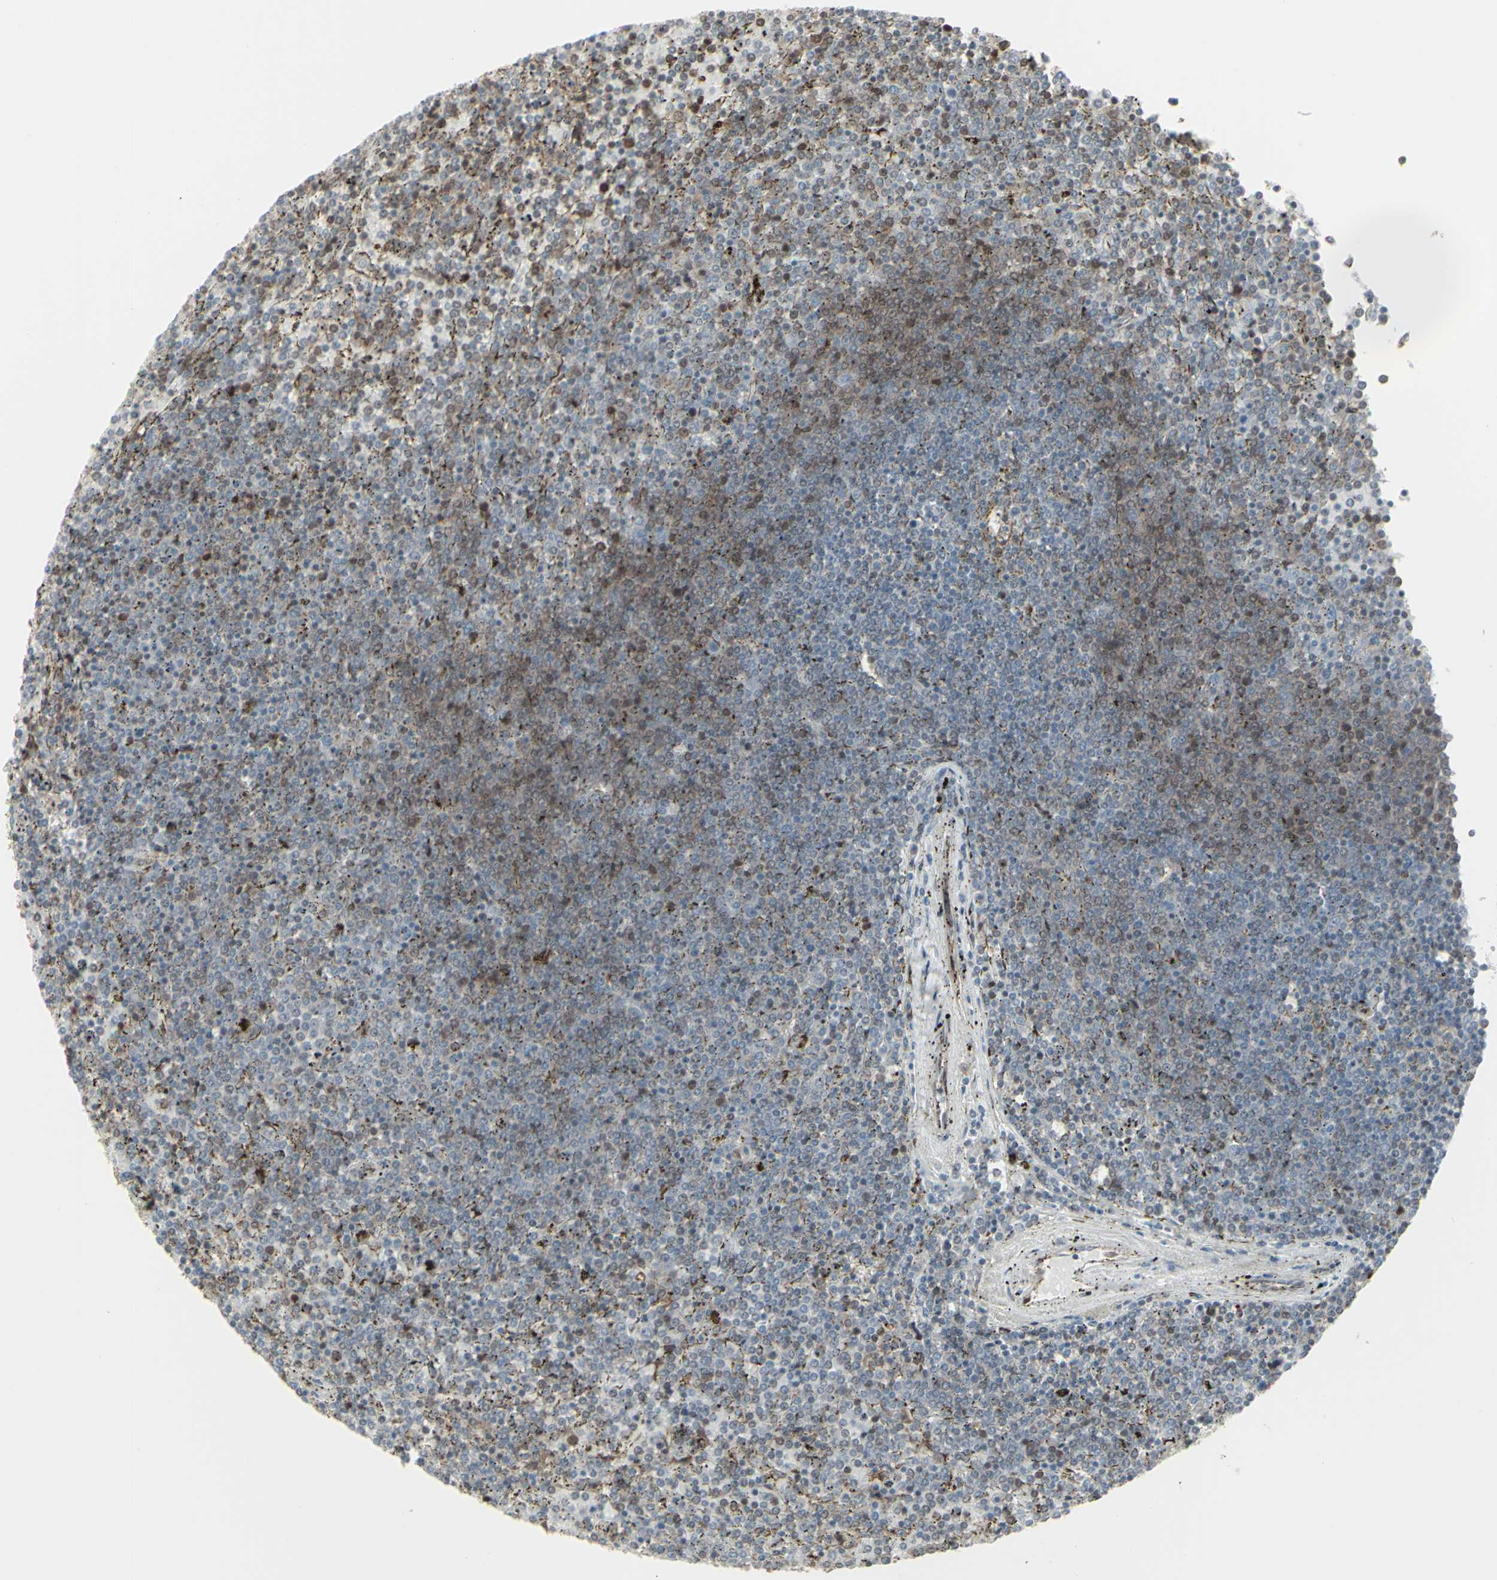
{"staining": {"intensity": "negative", "quantity": "none", "location": "none"}, "tissue": "lymphoma", "cell_type": "Tumor cells", "image_type": "cancer", "snomed": [{"axis": "morphology", "description": "Malignant lymphoma, non-Hodgkin's type, Low grade"}, {"axis": "topography", "description": "Spleen"}], "caption": "An IHC photomicrograph of lymphoma is shown. There is no staining in tumor cells of lymphoma.", "gene": "CD33", "patient": {"sex": "female", "age": 77}}